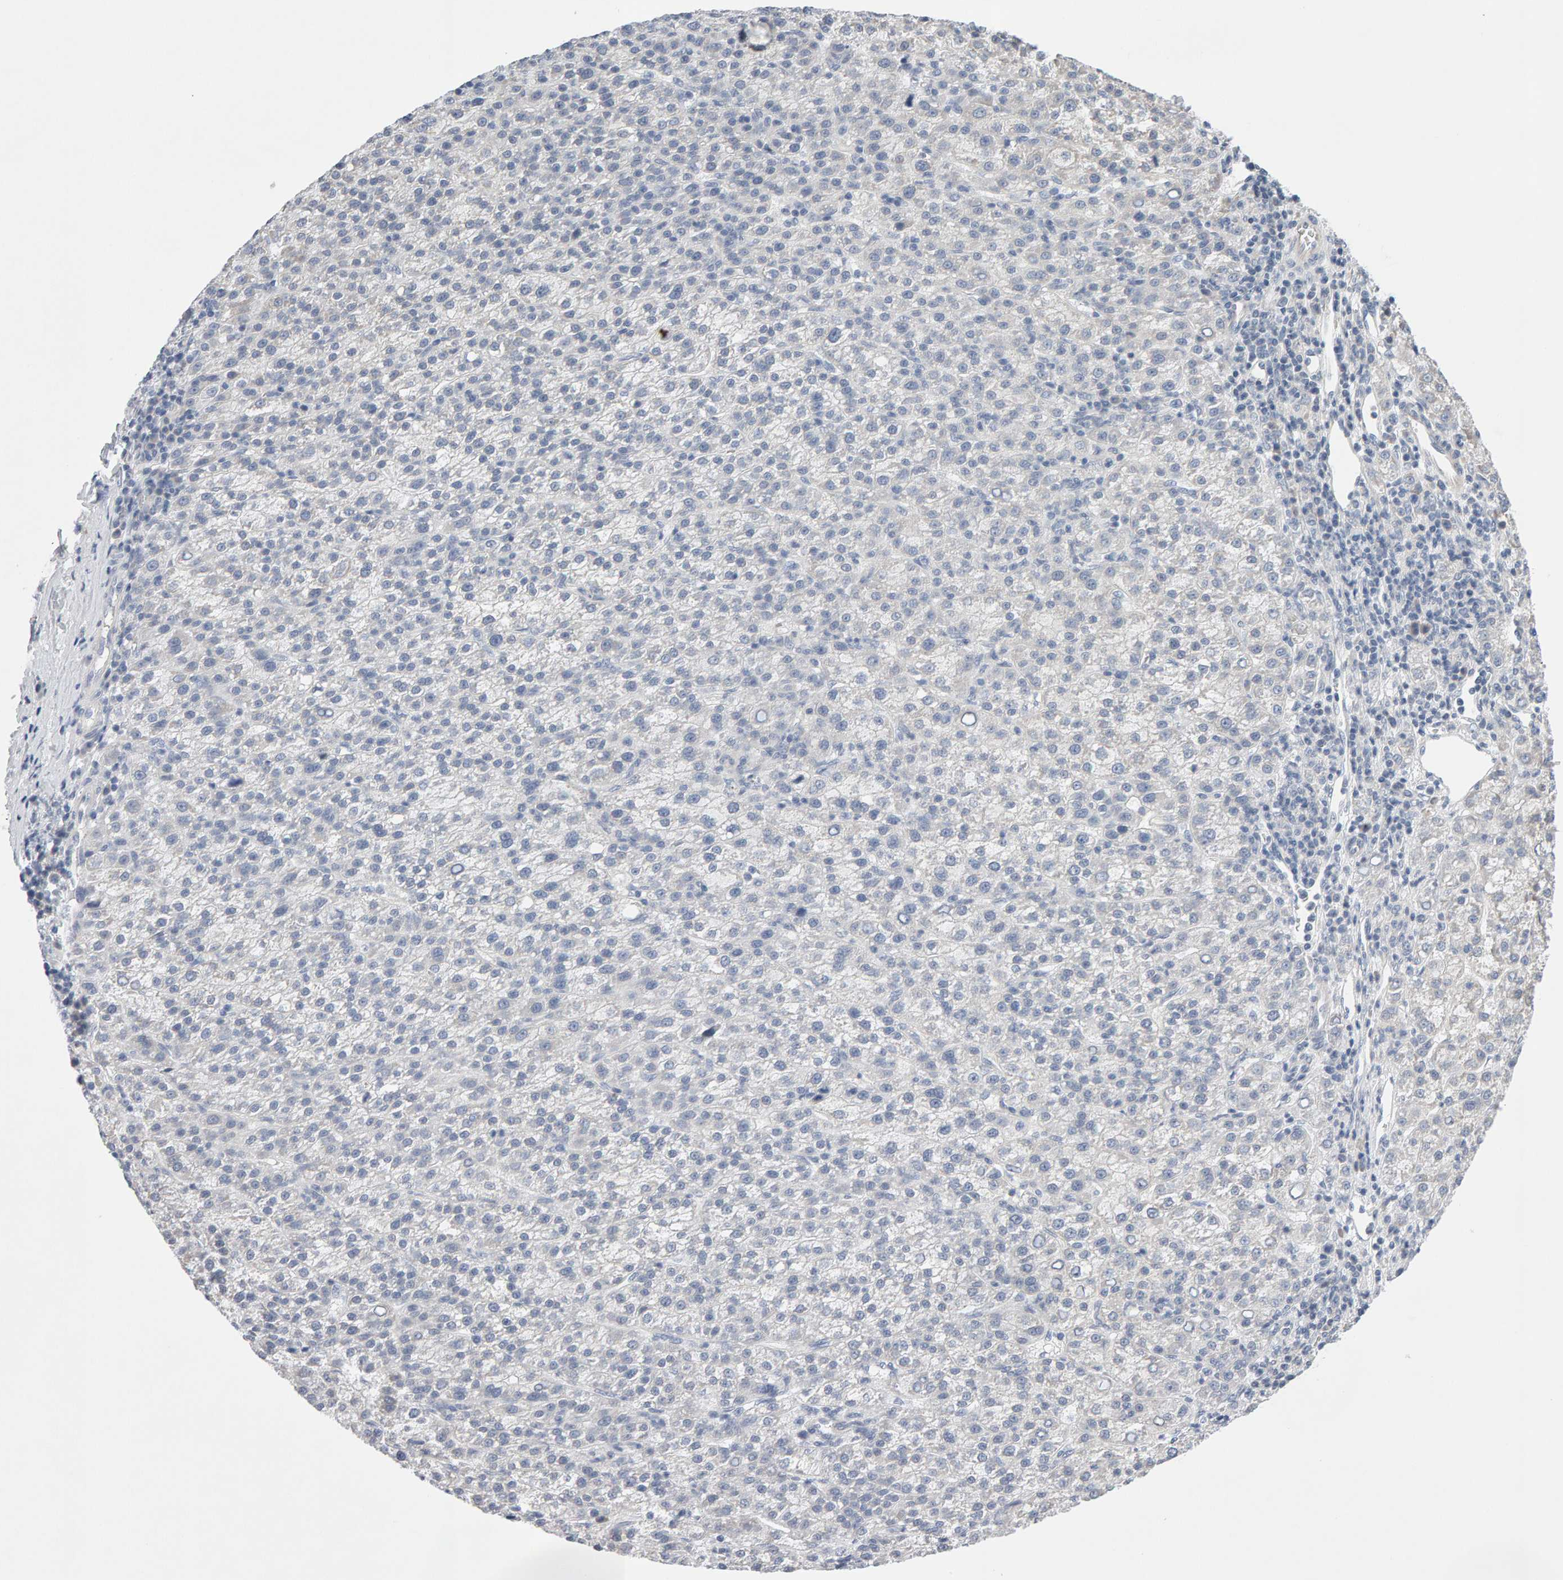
{"staining": {"intensity": "negative", "quantity": "none", "location": "none"}, "tissue": "liver cancer", "cell_type": "Tumor cells", "image_type": "cancer", "snomed": [{"axis": "morphology", "description": "Carcinoma, Hepatocellular, NOS"}, {"axis": "topography", "description": "Liver"}], "caption": "Immunohistochemistry histopathology image of human liver hepatocellular carcinoma stained for a protein (brown), which reveals no expression in tumor cells.", "gene": "LZTS1", "patient": {"sex": "female", "age": 58}}